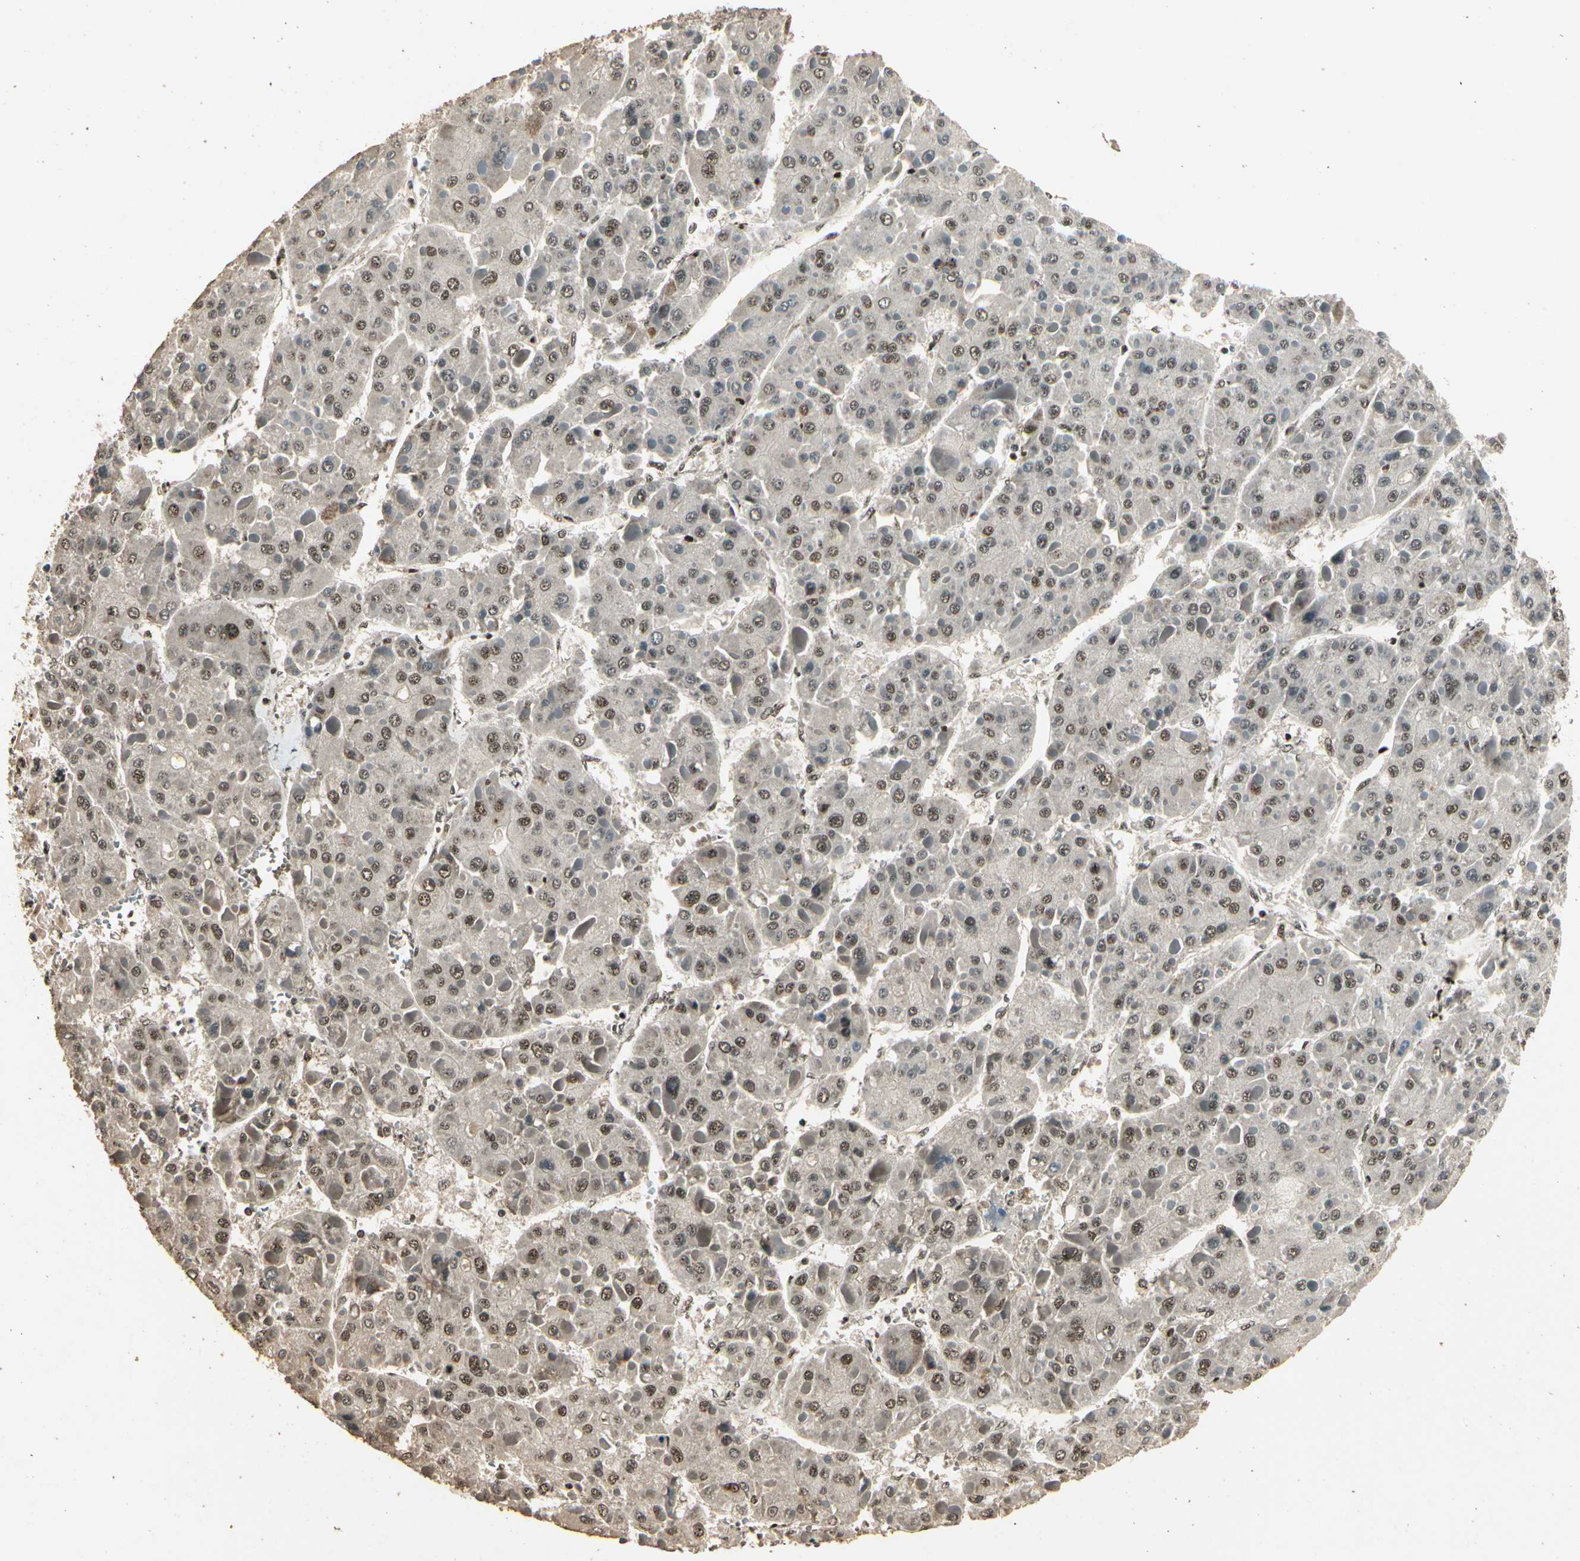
{"staining": {"intensity": "moderate", "quantity": ">75%", "location": "nuclear"}, "tissue": "liver cancer", "cell_type": "Tumor cells", "image_type": "cancer", "snomed": [{"axis": "morphology", "description": "Carcinoma, Hepatocellular, NOS"}, {"axis": "topography", "description": "Liver"}], "caption": "The immunohistochemical stain highlights moderate nuclear expression in tumor cells of liver cancer tissue. (brown staining indicates protein expression, while blue staining denotes nuclei).", "gene": "RBM25", "patient": {"sex": "female", "age": 73}}